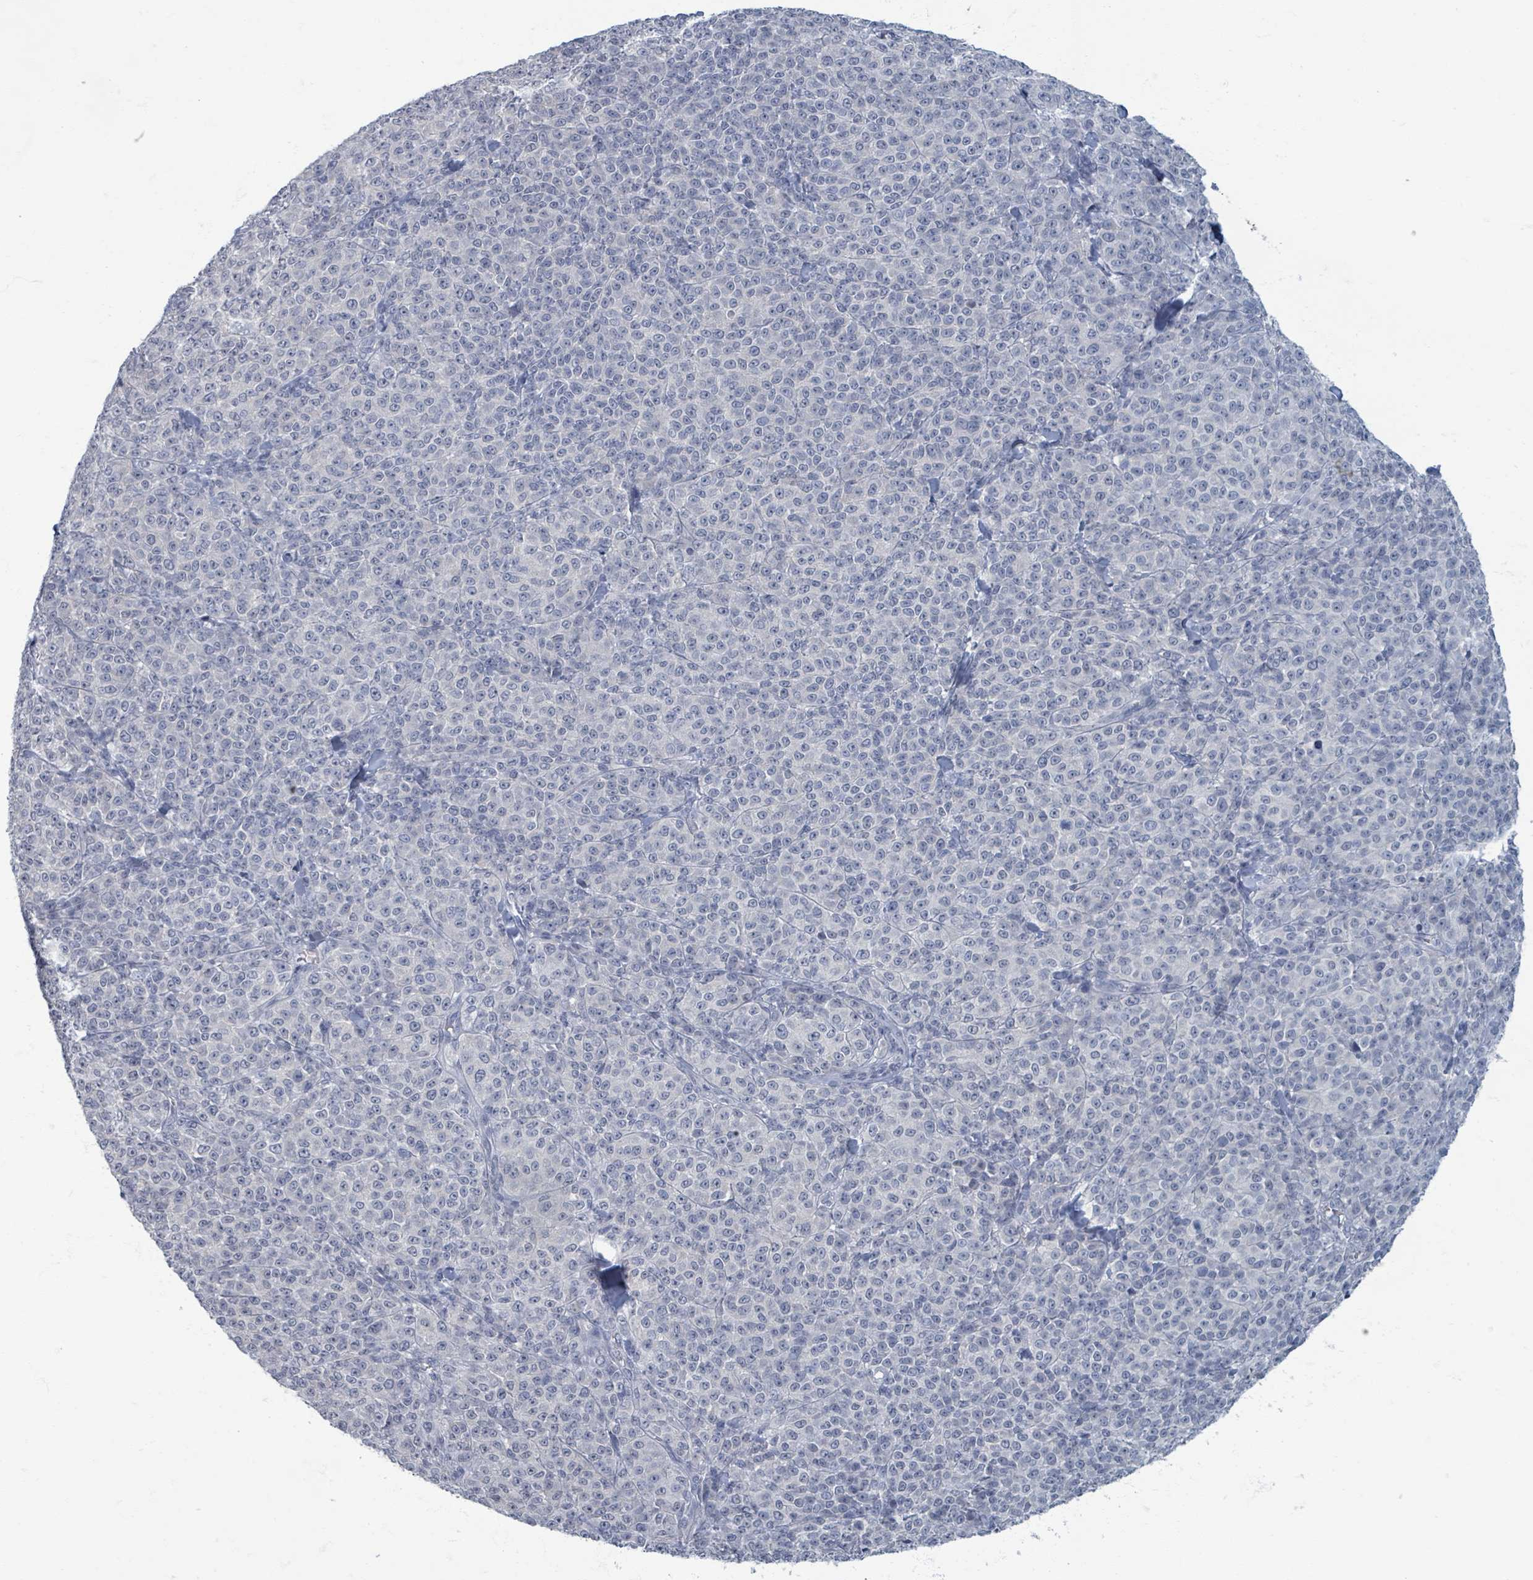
{"staining": {"intensity": "negative", "quantity": "none", "location": "none"}, "tissue": "melanoma", "cell_type": "Tumor cells", "image_type": "cancer", "snomed": [{"axis": "morphology", "description": "Normal tissue, NOS"}, {"axis": "morphology", "description": "Malignant melanoma, NOS"}, {"axis": "topography", "description": "Skin"}], "caption": "Melanoma was stained to show a protein in brown. There is no significant staining in tumor cells.", "gene": "WNT11", "patient": {"sex": "female", "age": 34}}